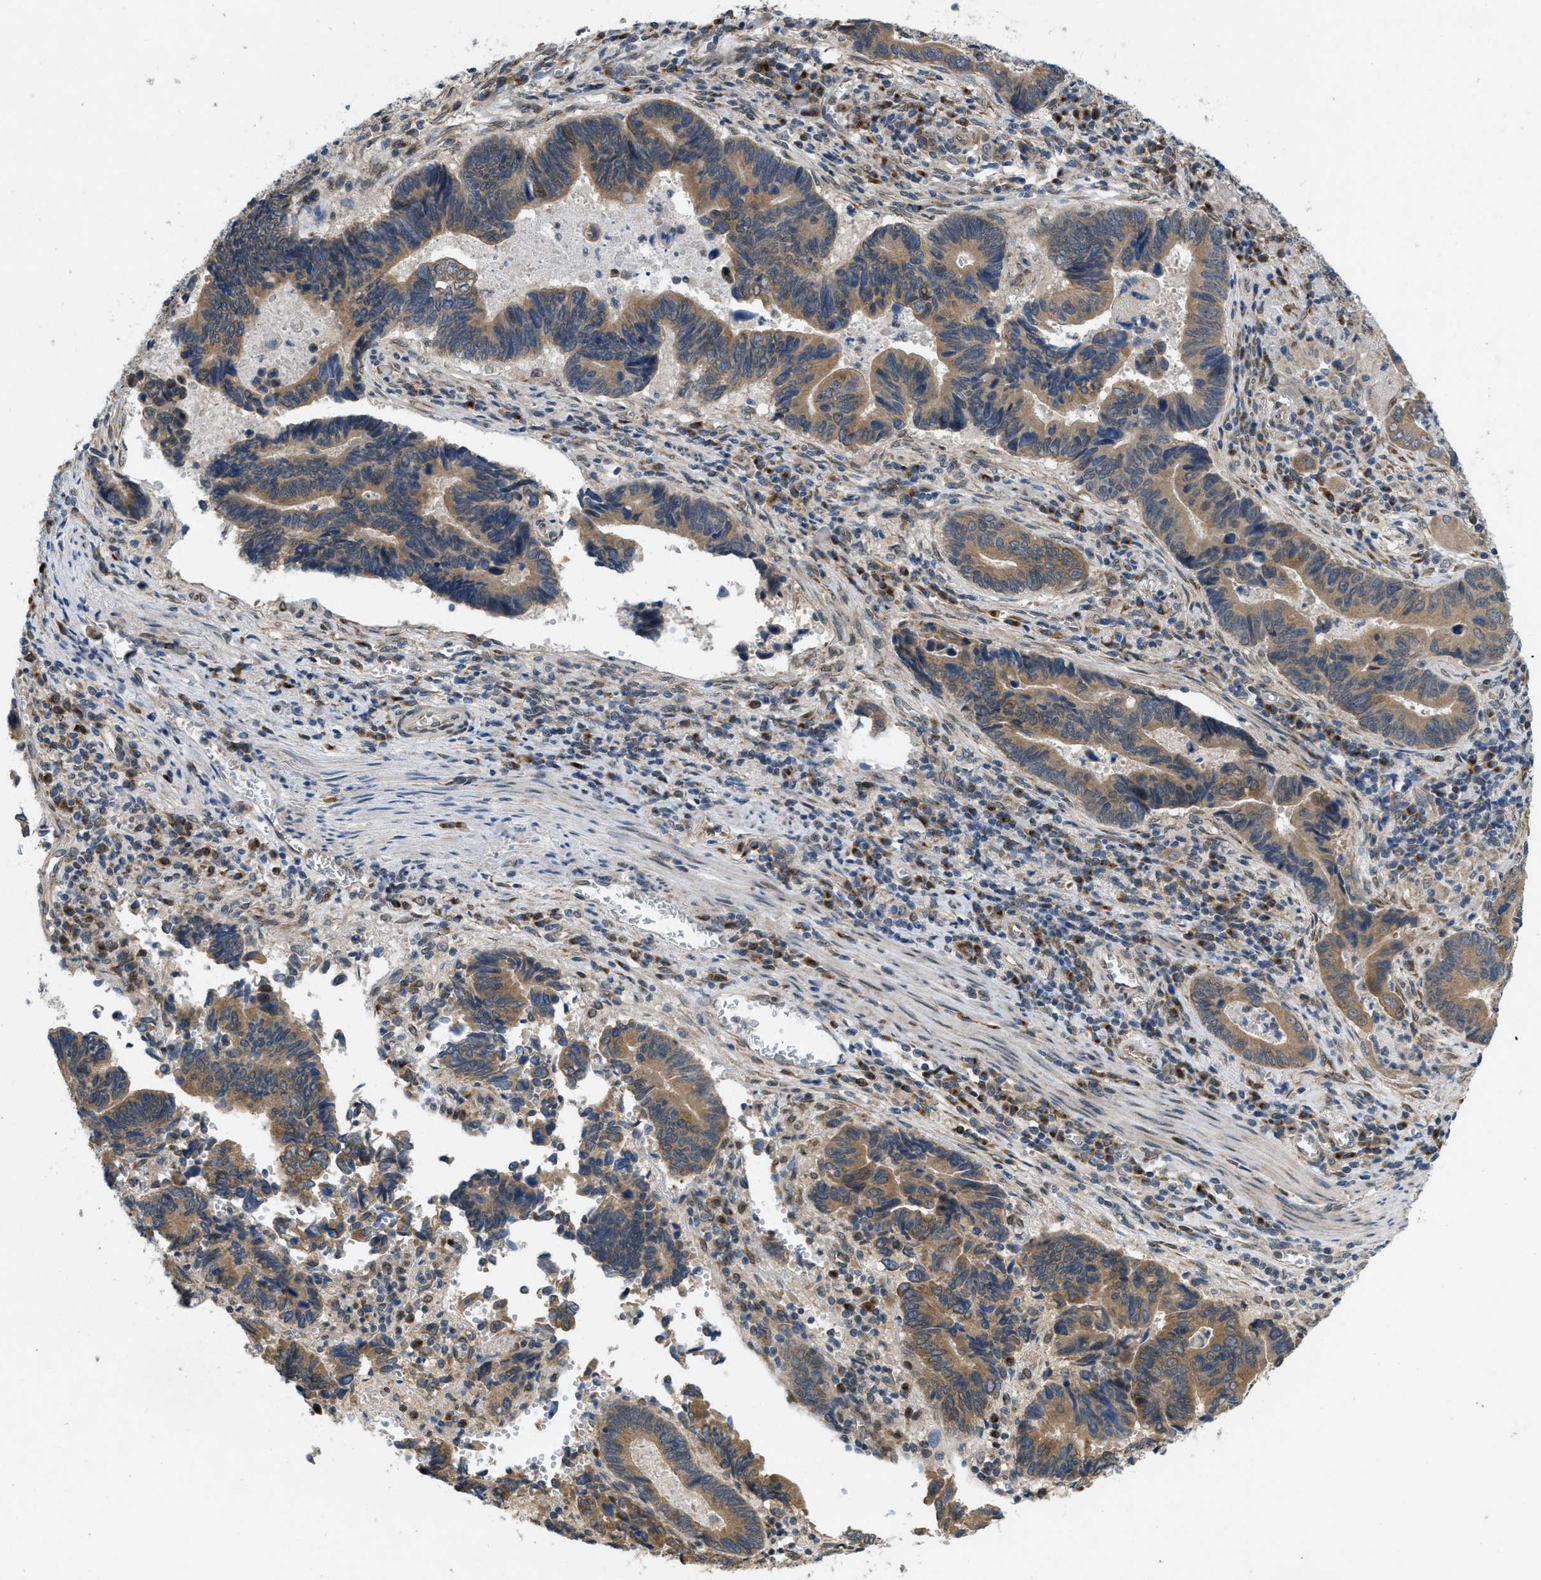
{"staining": {"intensity": "moderate", "quantity": ">75%", "location": "cytoplasmic/membranous"}, "tissue": "pancreatic cancer", "cell_type": "Tumor cells", "image_type": "cancer", "snomed": [{"axis": "morphology", "description": "Adenocarcinoma, NOS"}, {"axis": "topography", "description": "Pancreas"}], "caption": "DAB immunohistochemical staining of pancreatic cancer reveals moderate cytoplasmic/membranous protein expression in approximately >75% of tumor cells.", "gene": "IFNLR1", "patient": {"sex": "female", "age": 70}}